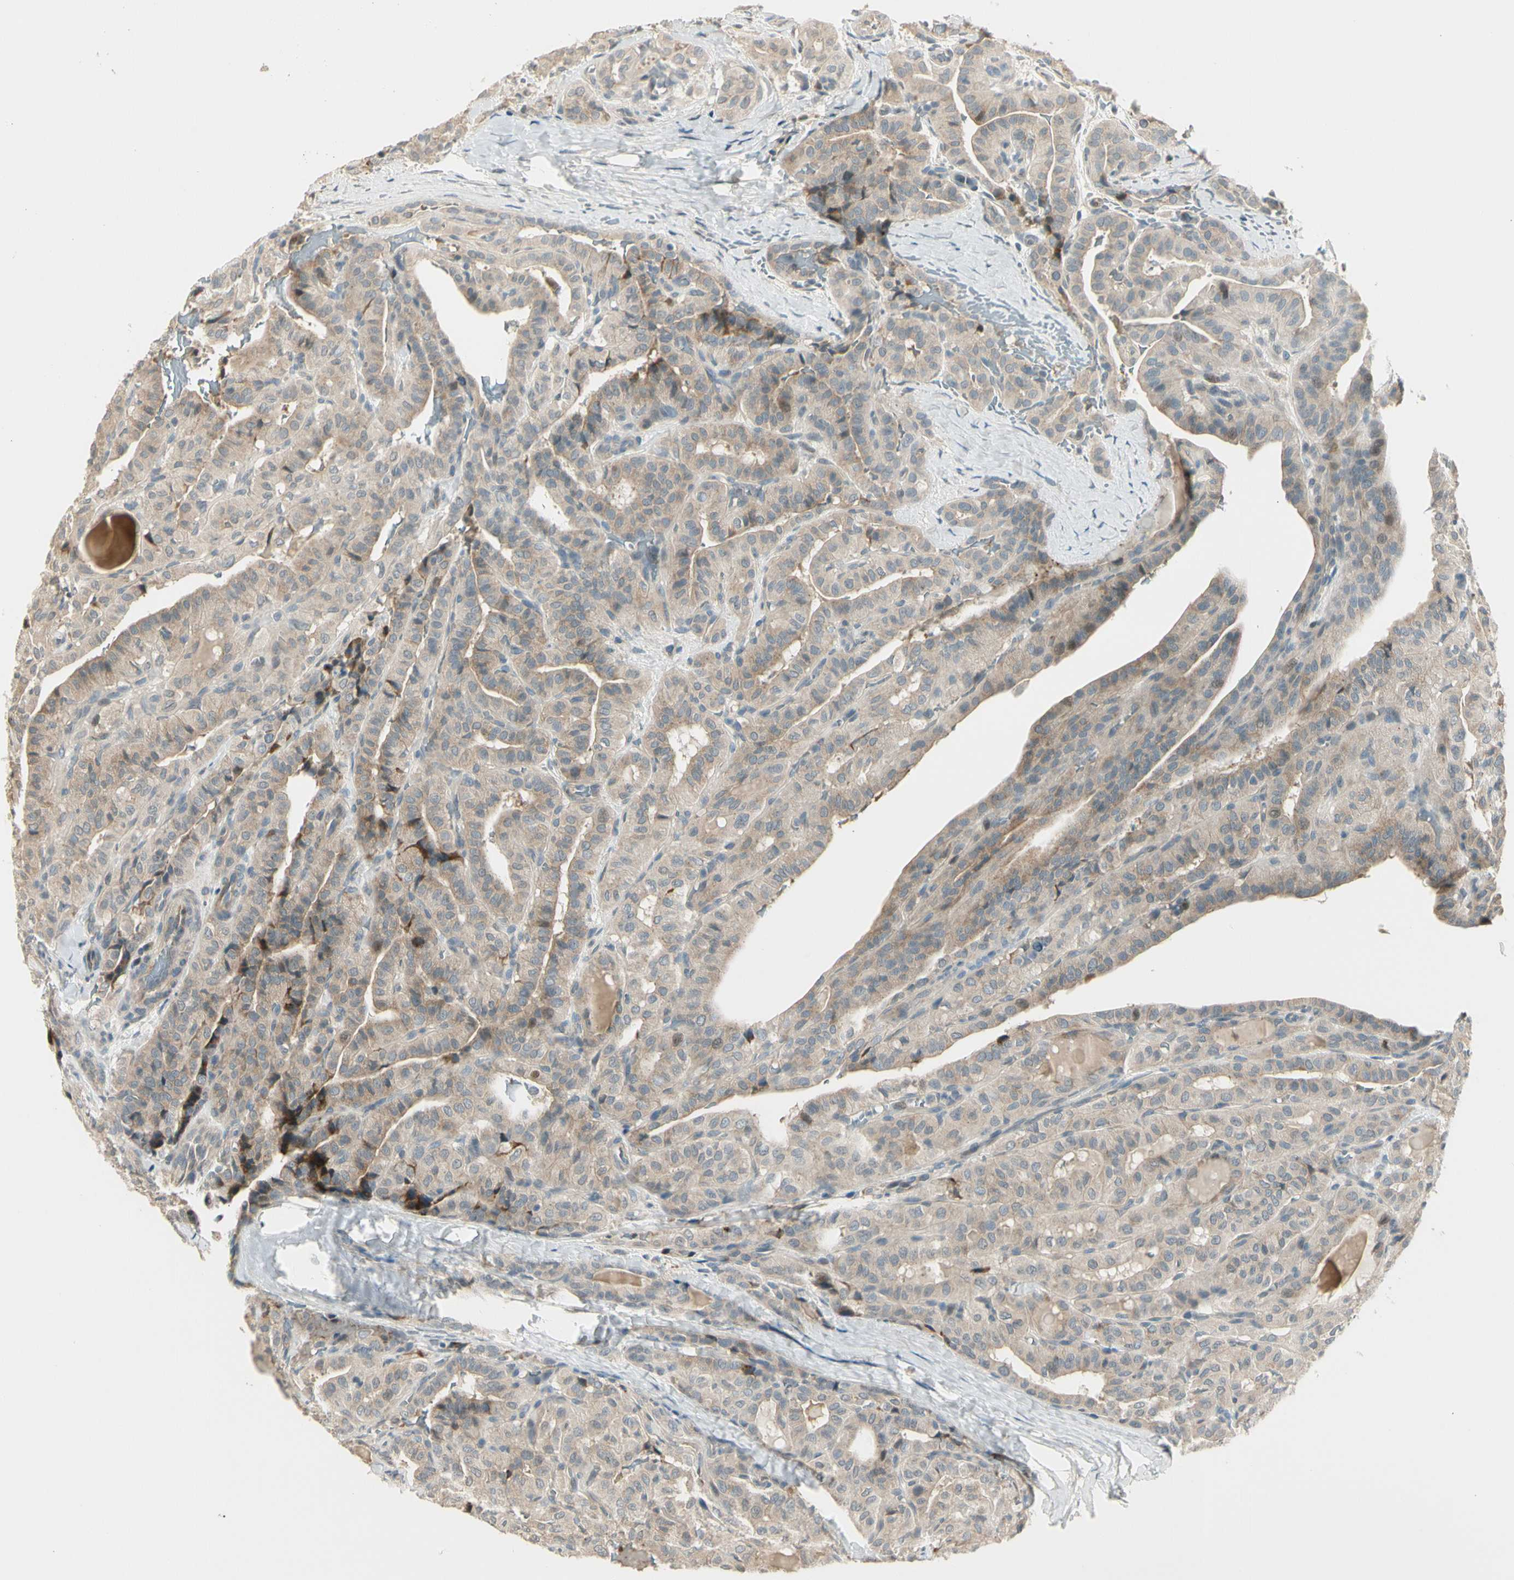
{"staining": {"intensity": "weak", "quantity": "25%-75%", "location": "cytoplasmic/membranous"}, "tissue": "thyroid cancer", "cell_type": "Tumor cells", "image_type": "cancer", "snomed": [{"axis": "morphology", "description": "Papillary adenocarcinoma, NOS"}, {"axis": "topography", "description": "Thyroid gland"}], "caption": "High-magnification brightfield microscopy of thyroid papillary adenocarcinoma stained with DAB (brown) and counterstained with hematoxylin (blue). tumor cells exhibit weak cytoplasmic/membranous expression is present in approximately25%-75% of cells. (Brightfield microscopy of DAB IHC at high magnification).", "gene": "PCDHB15", "patient": {"sex": "male", "age": 77}}